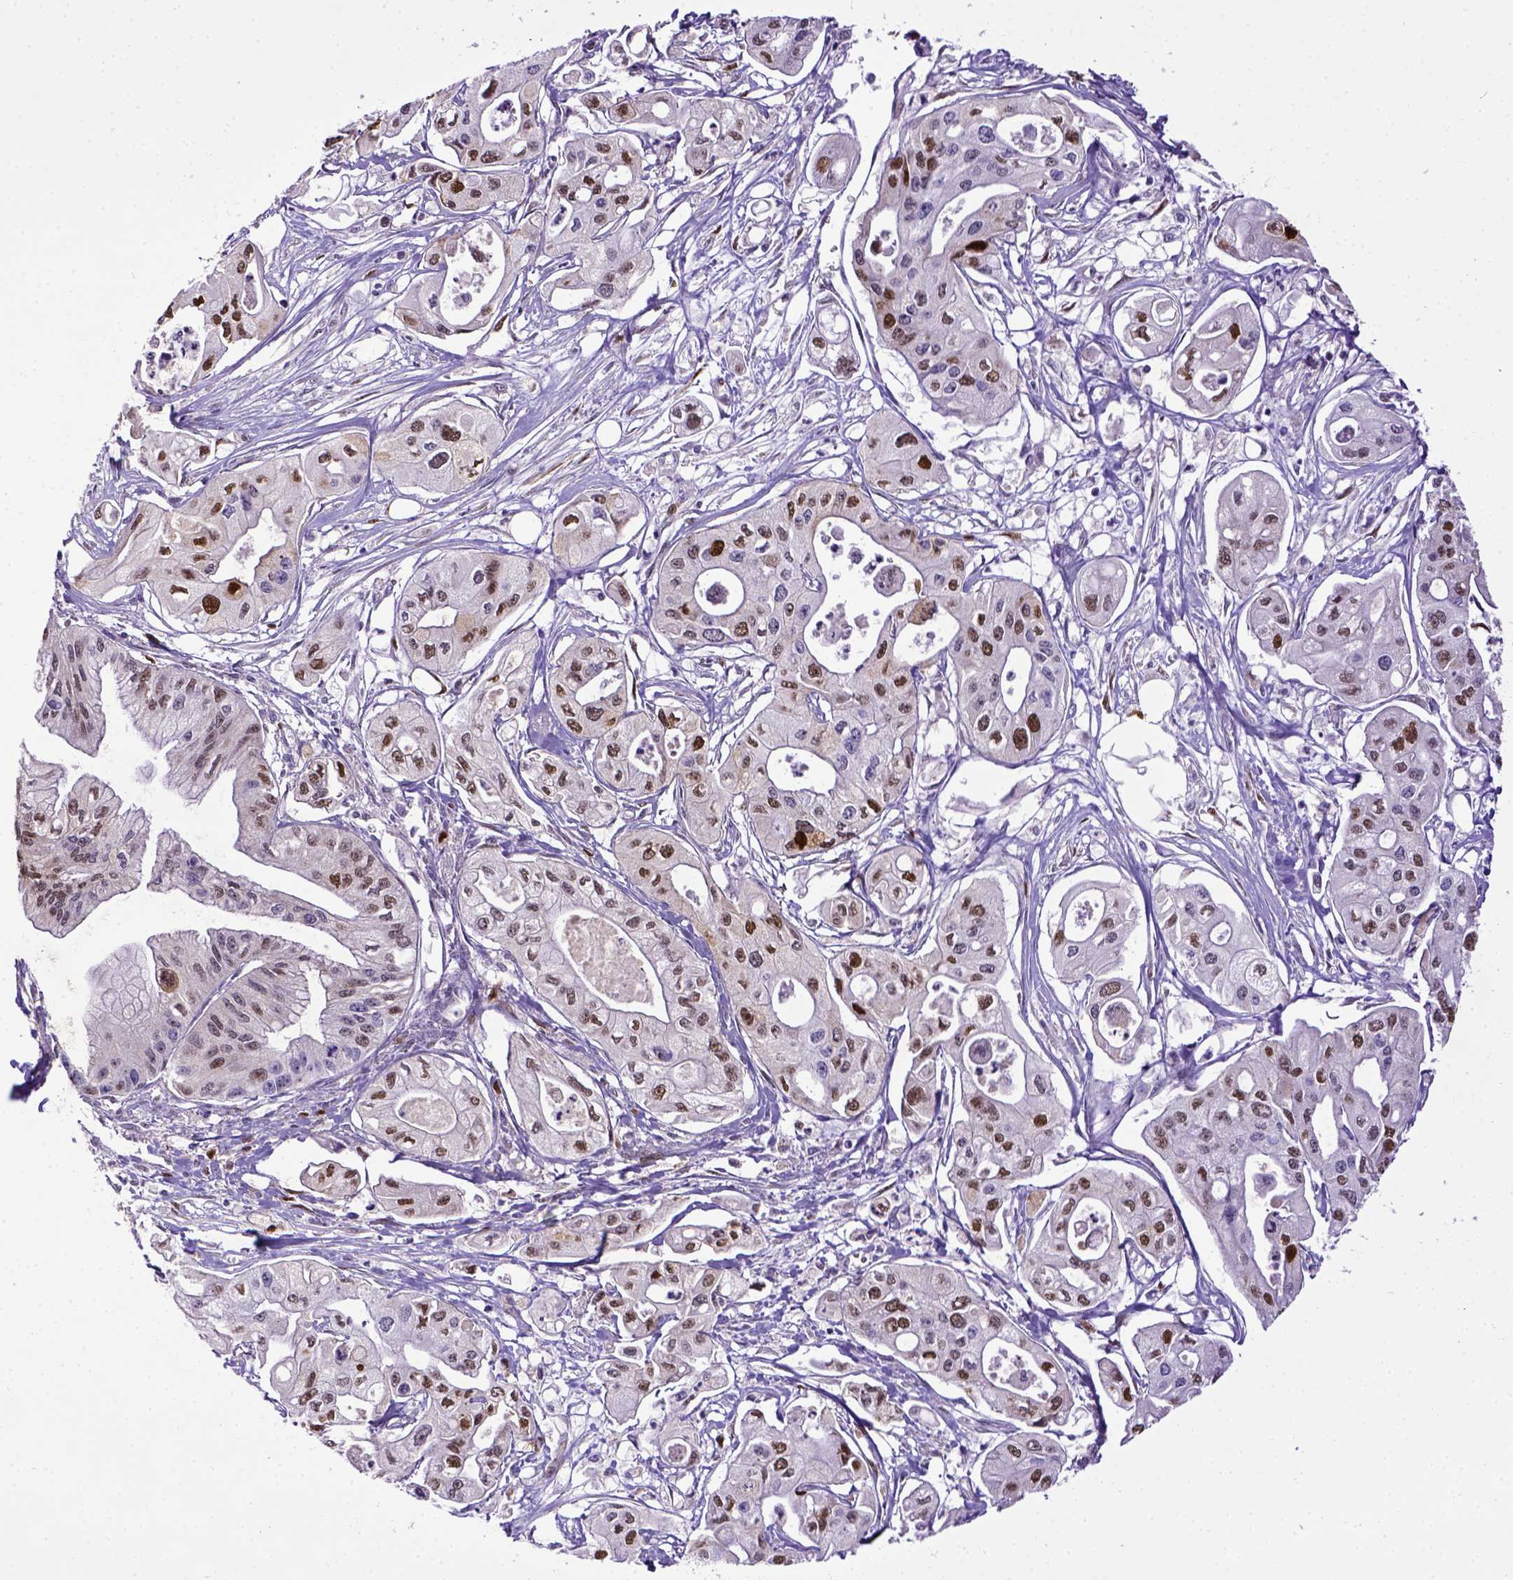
{"staining": {"intensity": "moderate", "quantity": "25%-75%", "location": "nuclear"}, "tissue": "pancreatic cancer", "cell_type": "Tumor cells", "image_type": "cancer", "snomed": [{"axis": "morphology", "description": "Adenocarcinoma, NOS"}, {"axis": "topography", "description": "Pancreas"}], "caption": "This histopathology image displays immunohistochemistry staining of pancreatic adenocarcinoma, with medium moderate nuclear positivity in about 25%-75% of tumor cells.", "gene": "CDKN1A", "patient": {"sex": "male", "age": 70}}